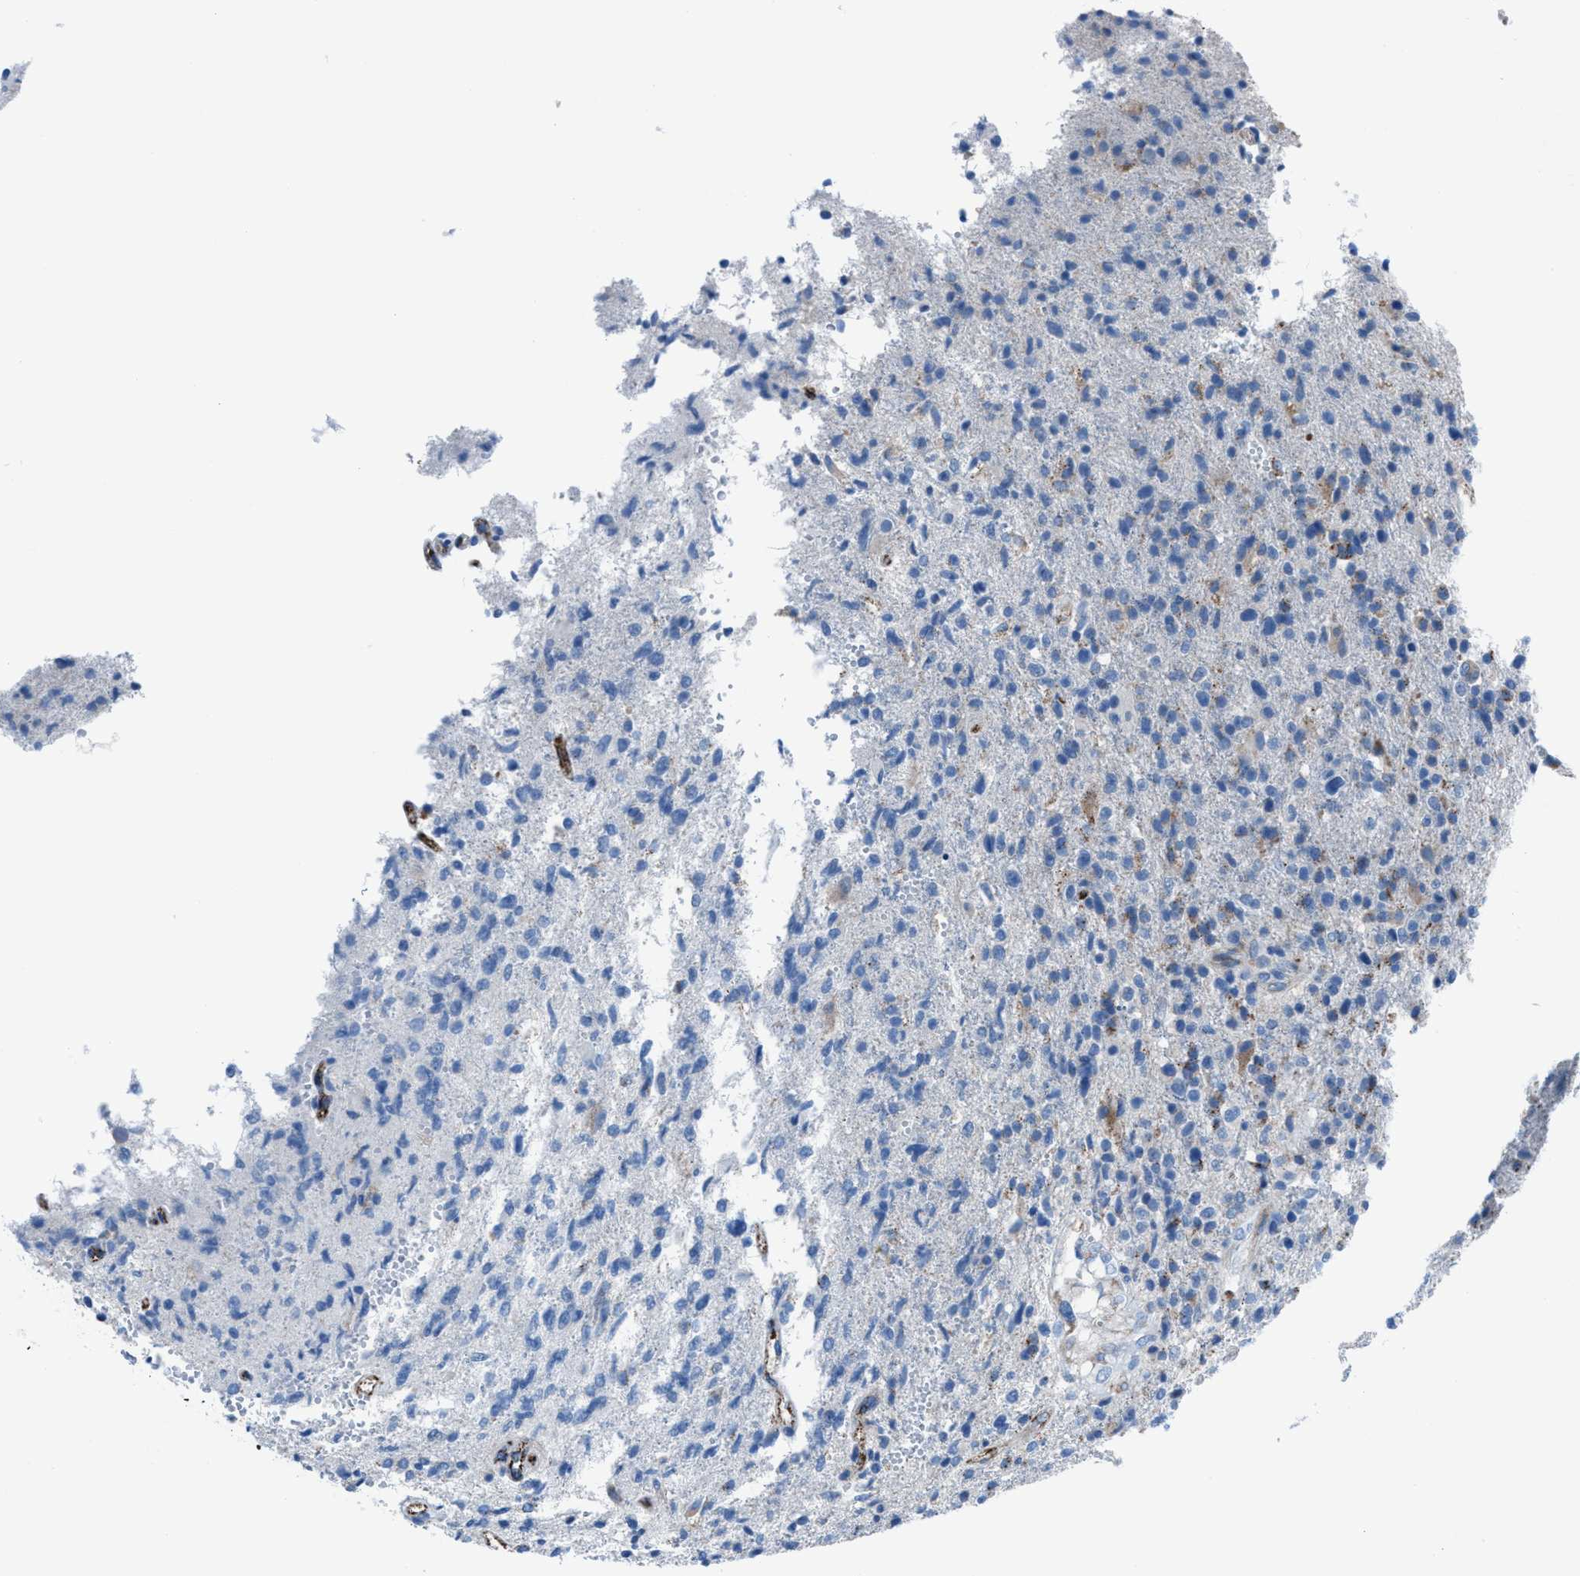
{"staining": {"intensity": "moderate", "quantity": "<25%", "location": "cytoplasmic/membranous"}, "tissue": "glioma", "cell_type": "Tumor cells", "image_type": "cancer", "snomed": [{"axis": "morphology", "description": "Glioma, malignant, High grade"}, {"axis": "topography", "description": "Brain"}], "caption": "Approximately <25% of tumor cells in malignant glioma (high-grade) reveal moderate cytoplasmic/membranous protein staining as visualized by brown immunohistochemical staining.", "gene": "CD1B", "patient": {"sex": "male", "age": 72}}